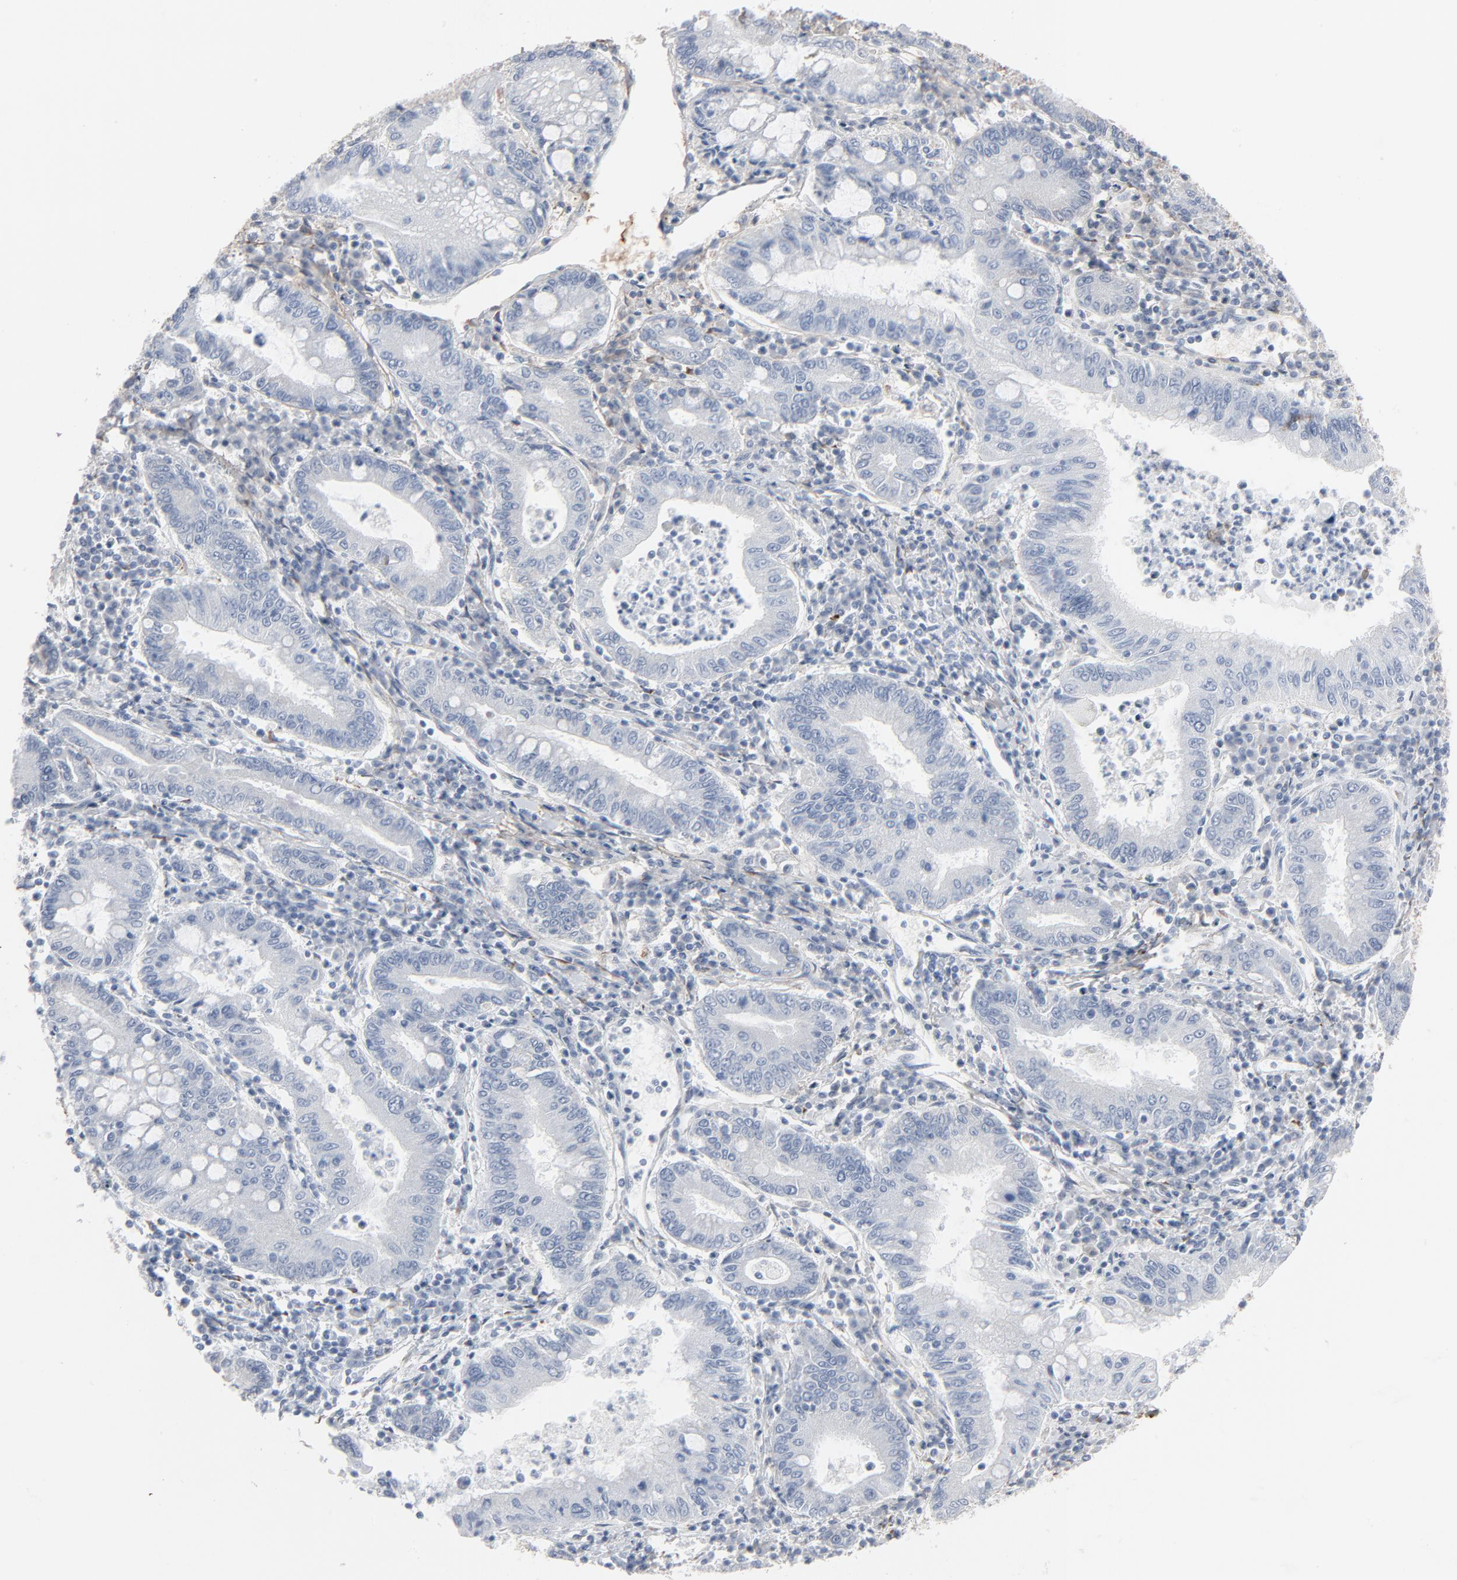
{"staining": {"intensity": "negative", "quantity": "none", "location": "none"}, "tissue": "stomach cancer", "cell_type": "Tumor cells", "image_type": "cancer", "snomed": [{"axis": "morphology", "description": "Normal tissue, NOS"}, {"axis": "morphology", "description": "Adenocarcinoma, NOS"}, {"axis": "topography", "description": "Esophagus"}, {"axis": "topography", "description": "Stomach, upper"}, {"axis": "topography", "description": "Peripheral nerve tissue"}], "caption": "Tumor cells show no significant protein expression in stomach cancer (adenocarcinoma).", "gene": "BGN", "patient": {"sex": "male", "age": 62}}